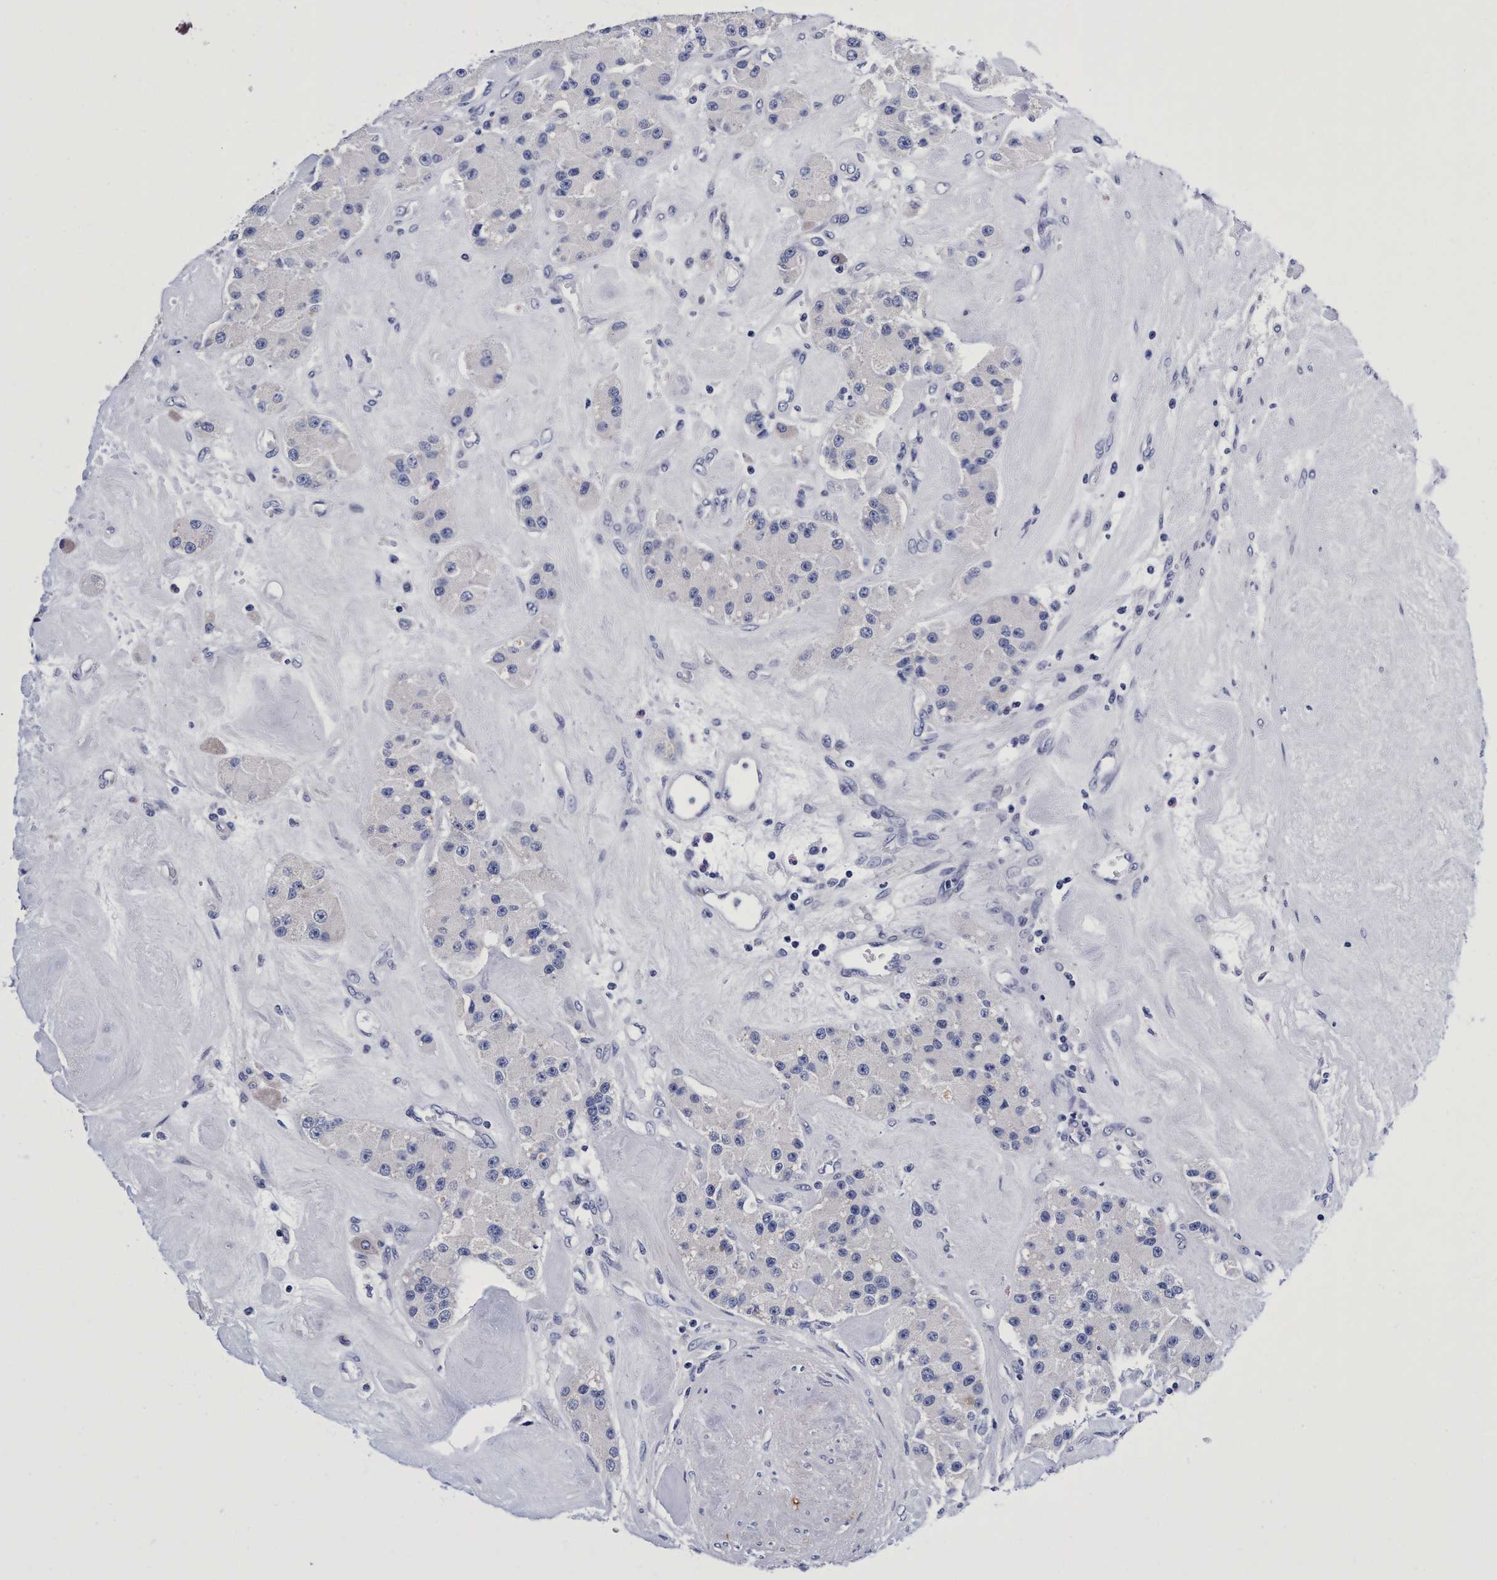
{"staining": {"intensity": "negative", "quantity": "none", "location": "none"}, "tissue": "carcinoid", "cell_type": "Tumor cells", "image_type": "cancer", "snomed": [{"axis": "morphology", "description": "Carcinoid, malignant, NOS"}, {"axis": "topography", "description": "Pancreas"}], "caption": "An image of carcinoid stained for a protein shows no brown staining in tumor cells. (Brightfield microscopy of DAB (3,3'-diaminobenzidine) IHC at high magnification).", "gene": "PLPPR1", "patient": {"sex": "male", "age": 41}}